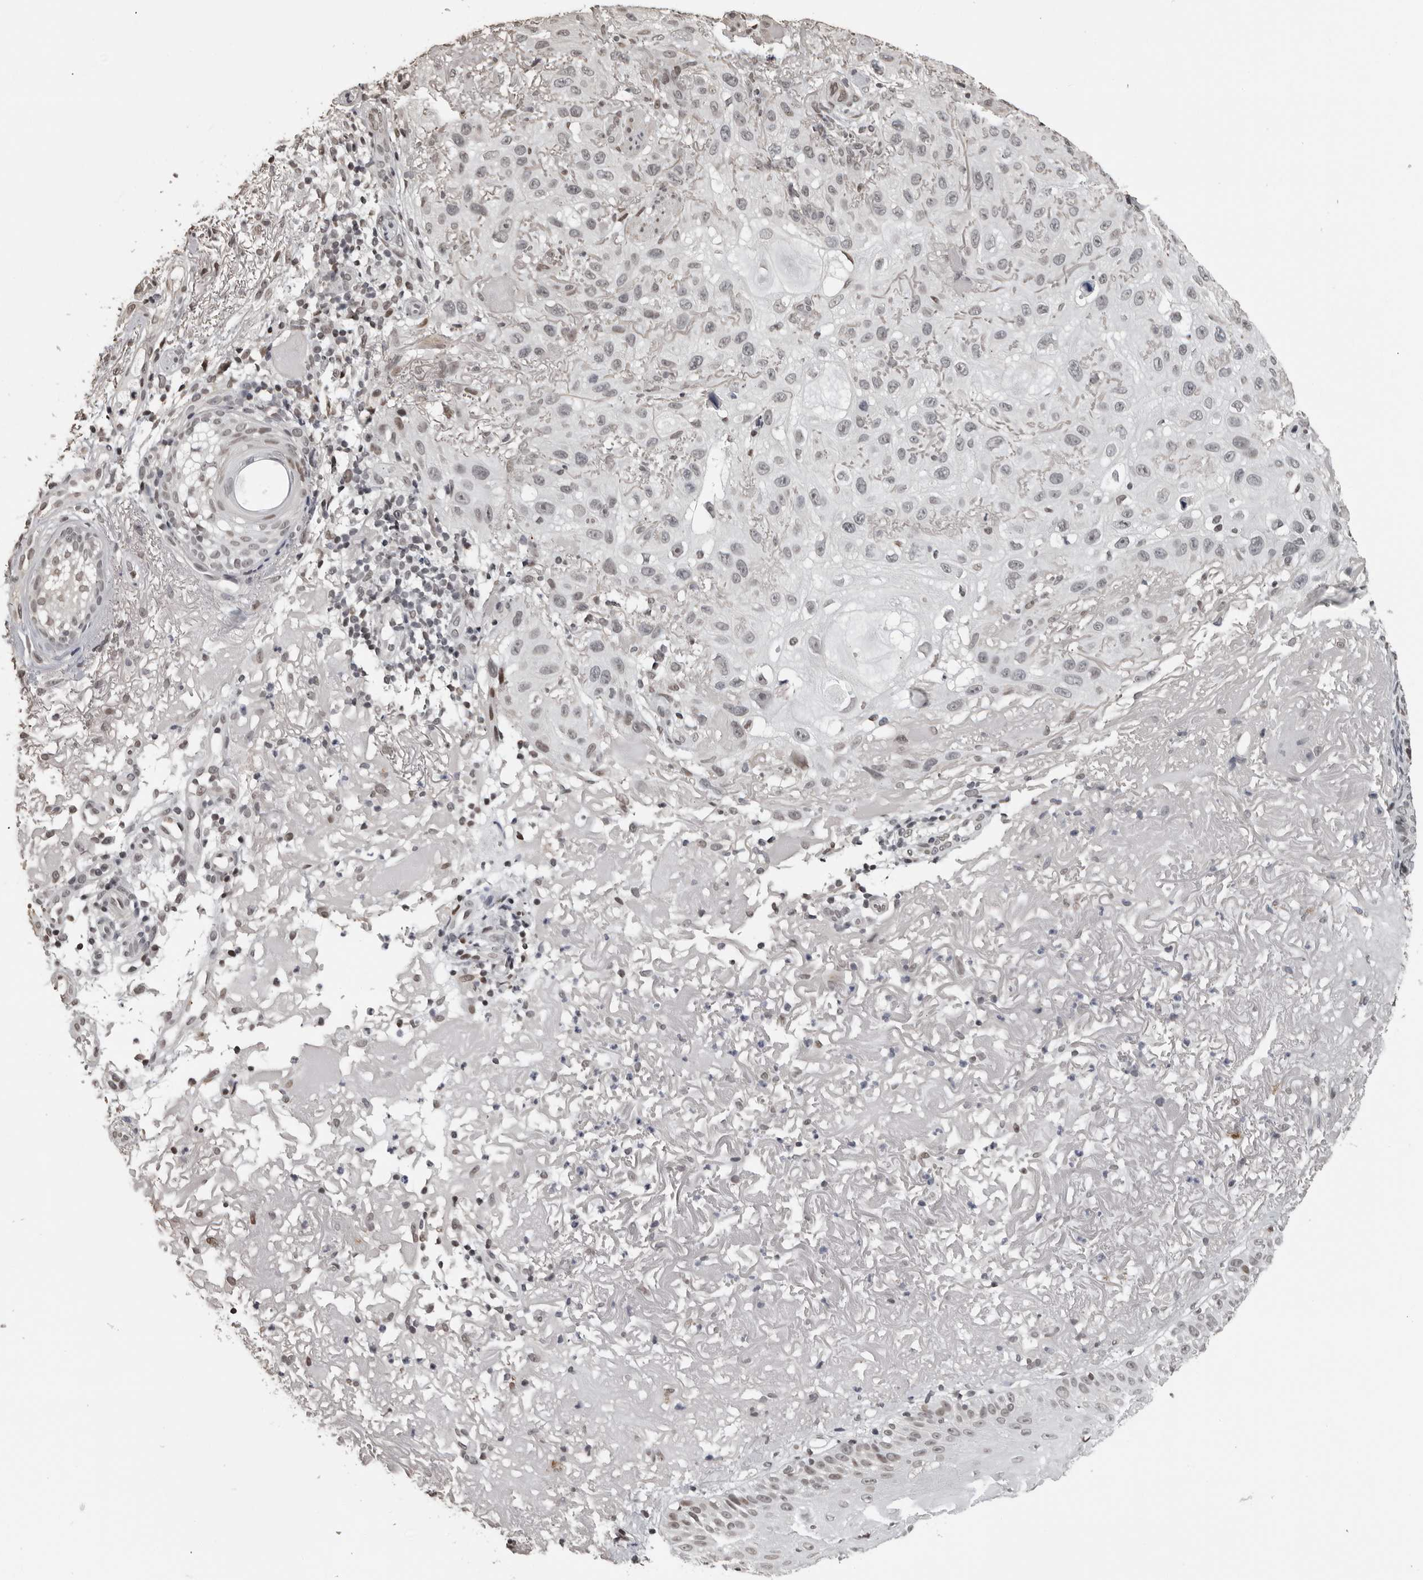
{"staining": {"intensity": "weak", "quantity": "<25%", "location": "nuclear"}, "tissue": "skin cancer", "cell_type": "Tumor cells", "image_type": "cancer", "snomed": [{"axis": "morphology", "description": "Normal tissue, NOS"}, {"axis": "morphology", "description": "Squamous cell carcinoma, NOS"}, {"axis": "topography", "description": "Skin"}], "caption": "Micrograph shows no significant protein positivity in tumor cells of skin squamous cell carcinoma. (DAB immunohistochemistry visualized using brightfield microscopy, high magnification).", "gene": "ORC1", "patient": {"sex": "female", "age": 96}}